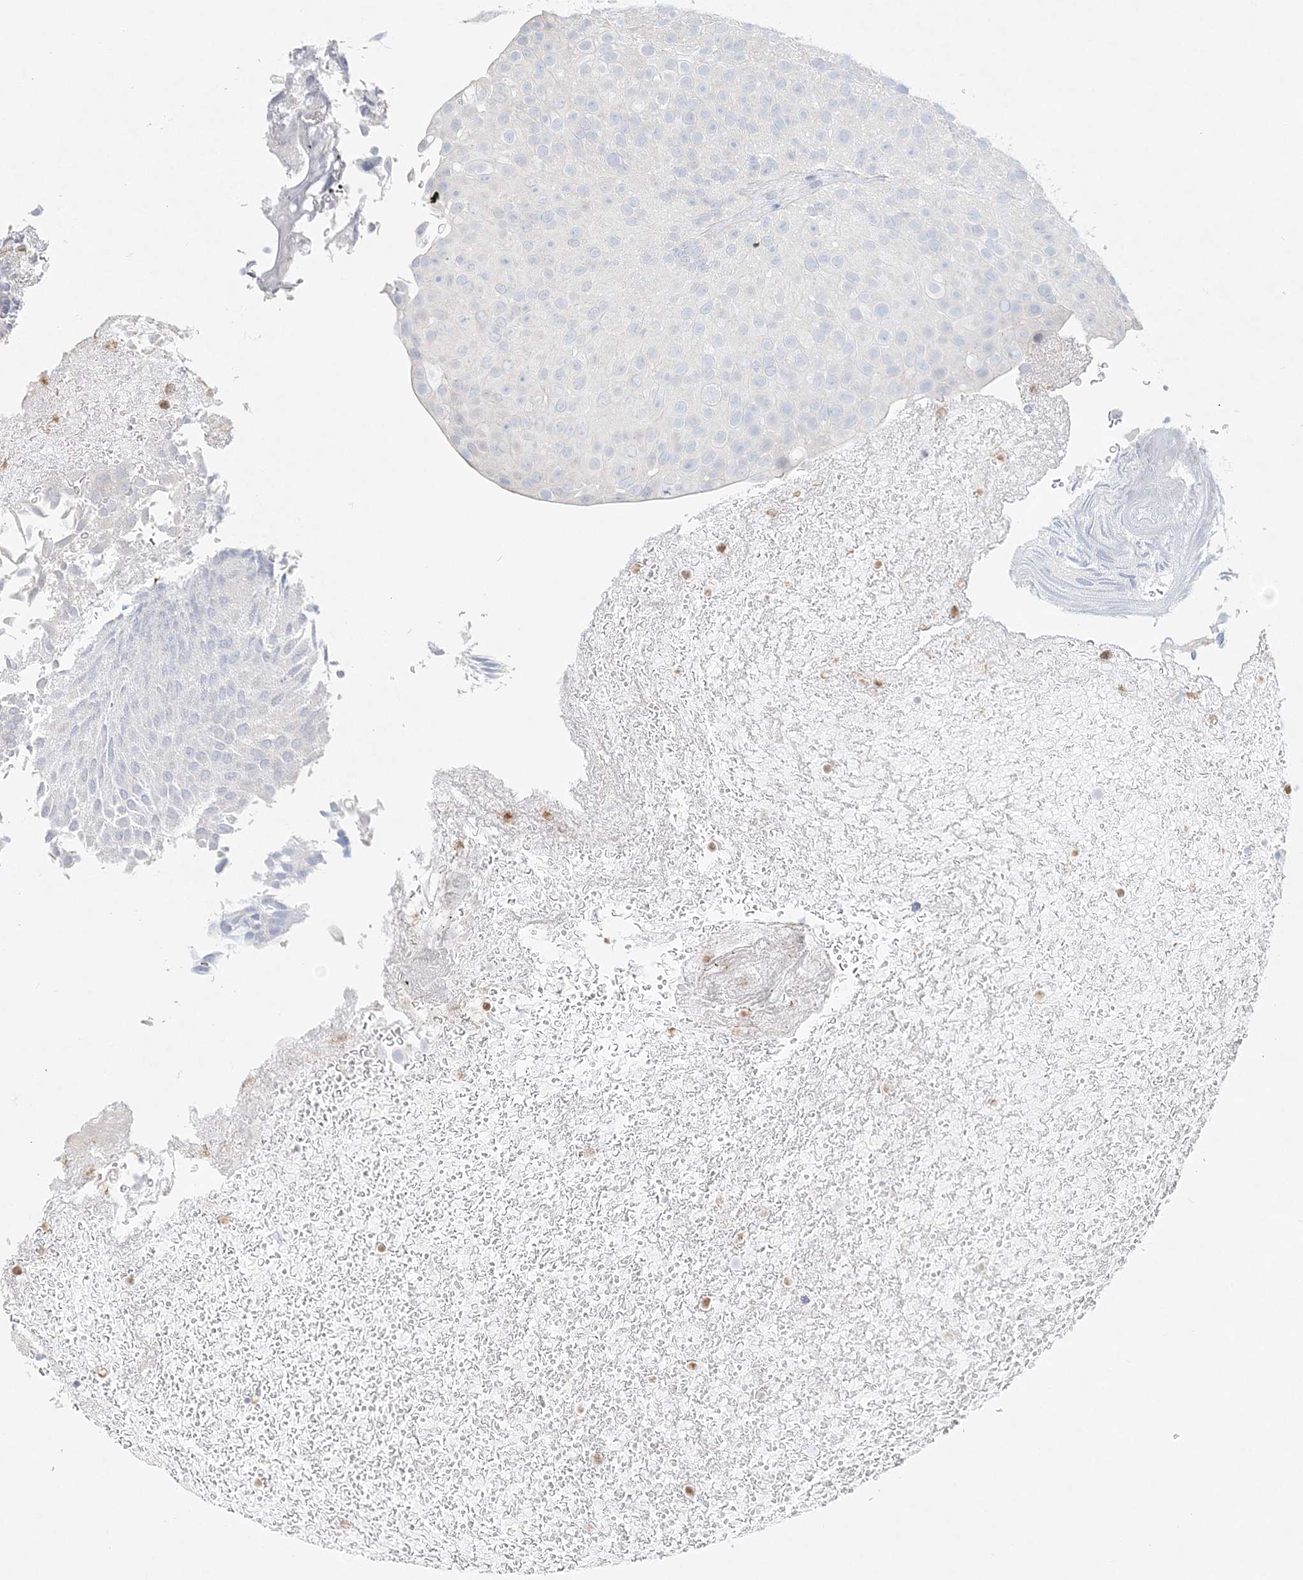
{"staining": {"intensity": "negative", "quantity": "none", "location": "none"}, "tissue": "urothelial cancer", "cell_type": "Tumor cells", "image_type": "cancer", "snomed": [{"axis": "morphology", "description": "Urothelial carcinoma, Low grade"}, {"axis": "topography", "description": "Urinary bladder"}], "caption": "Immunohistochemistry histopathology image of neoplastic tissue: human urothelial cancer stained with DAB (3,3'-diaminobenzidine) demonstrates no significant protein positivity in tumor cells.", "gene": "DNAH5", "patient": {"sex": "male", "age": 78}}